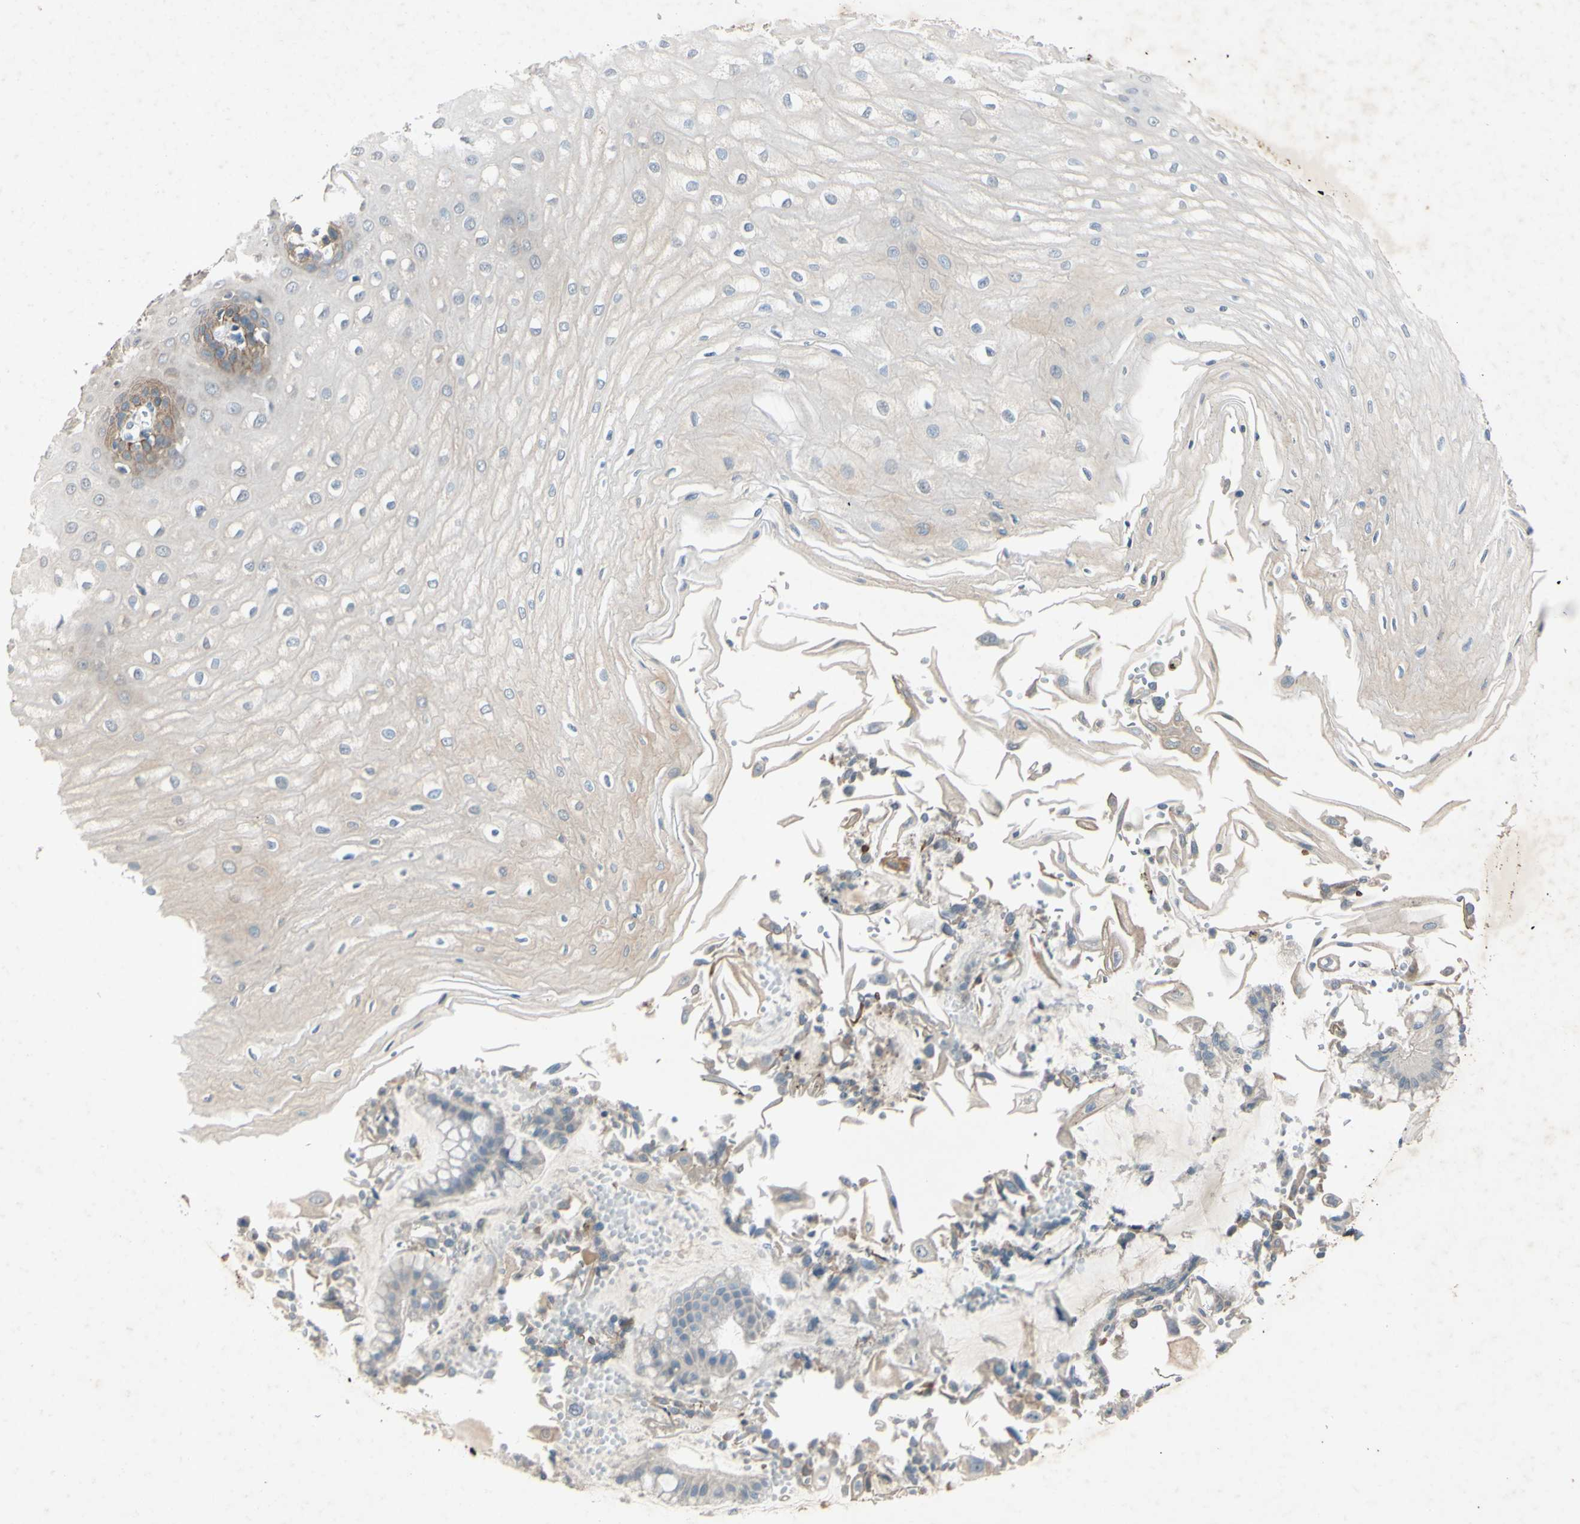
{"staining": {"intensity": "moderate", "quantity": "<25%", "location": "cytoplasmic/membranous"}, "tissue": "esophagus", "cell_type": "Squamous epithelial cells", "image_type": "normal", "snomed": [{"axis": "morphology", "description": "Normal tissue, NOS"}, {"axis": "morphology", "description": "Squamous cell carcinoma, NOS"}, {"axis": "topography", "description": "Esophagus"}], "caption": "Immunohistochemistry (IHC) of normal human esophagus displays low levels of moderate cytoplasmic/membranous staining in approximately <25% of squamous epithelial cells.", "gene": "AATK", "patient": {"sex": "male", "age": 65}}